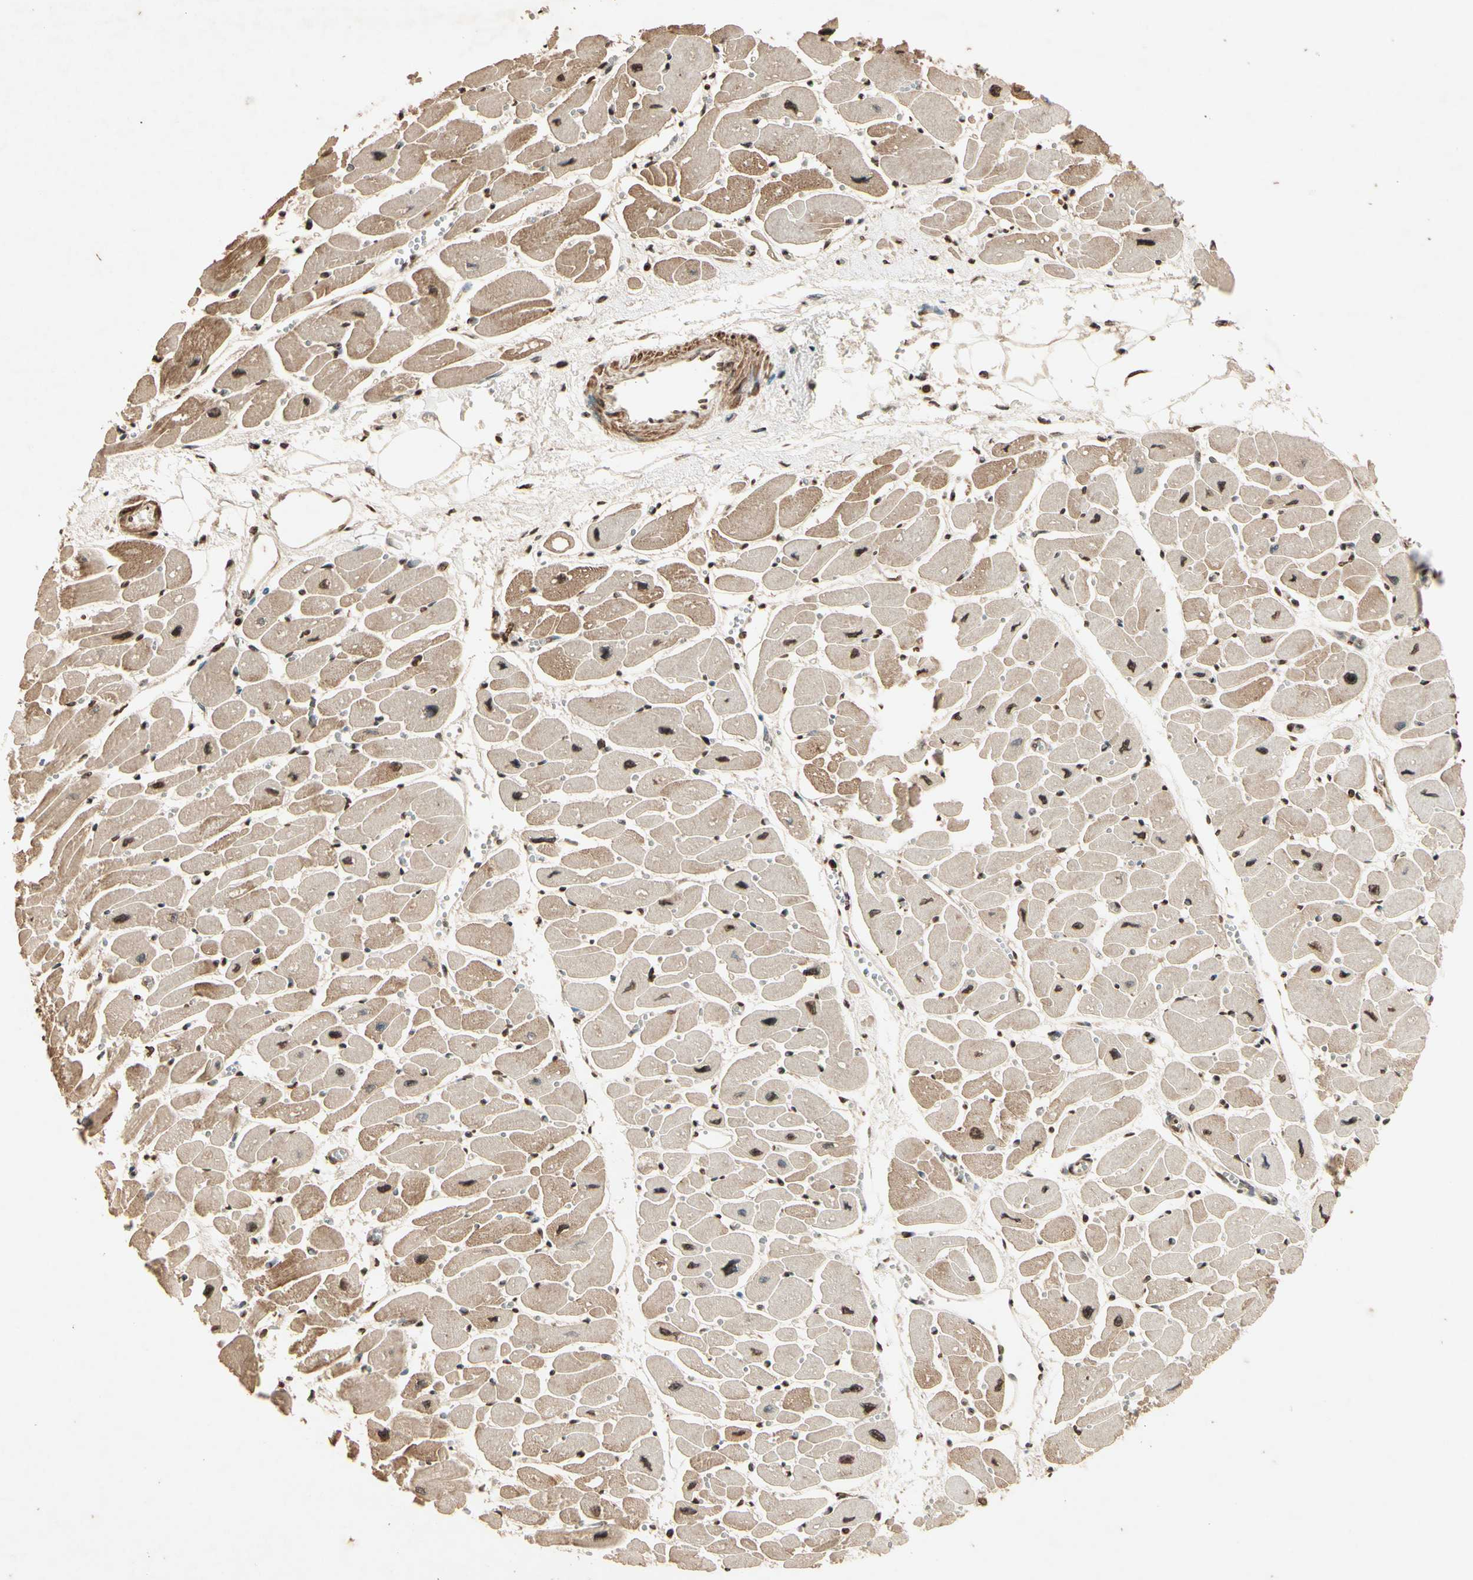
{"staining": {"intensity": "weak", "quantity": "25%-75%", "location": "cytoplasmic/membranous,nuclear"}, "tissue": "heart muscle", "cell_type": "Cardiomyocytes", "image_type": "normal", "snomed": [{"axis": "morphology", "description": "Normal tissue, NOS"}, {"axis": "topography", "description": "Heart"}], "caption": "Immunohistochemical staining of benign heart muscle reveals low levels of weak cytoplasmic/membranous,nuclear positivity in about 25%-75% of cardiomyocytes. (Brightfield microscopy of DAB IHC at high magnification).", "gene": "TOP1", "patient": {"sex": "female", "age": 54}}